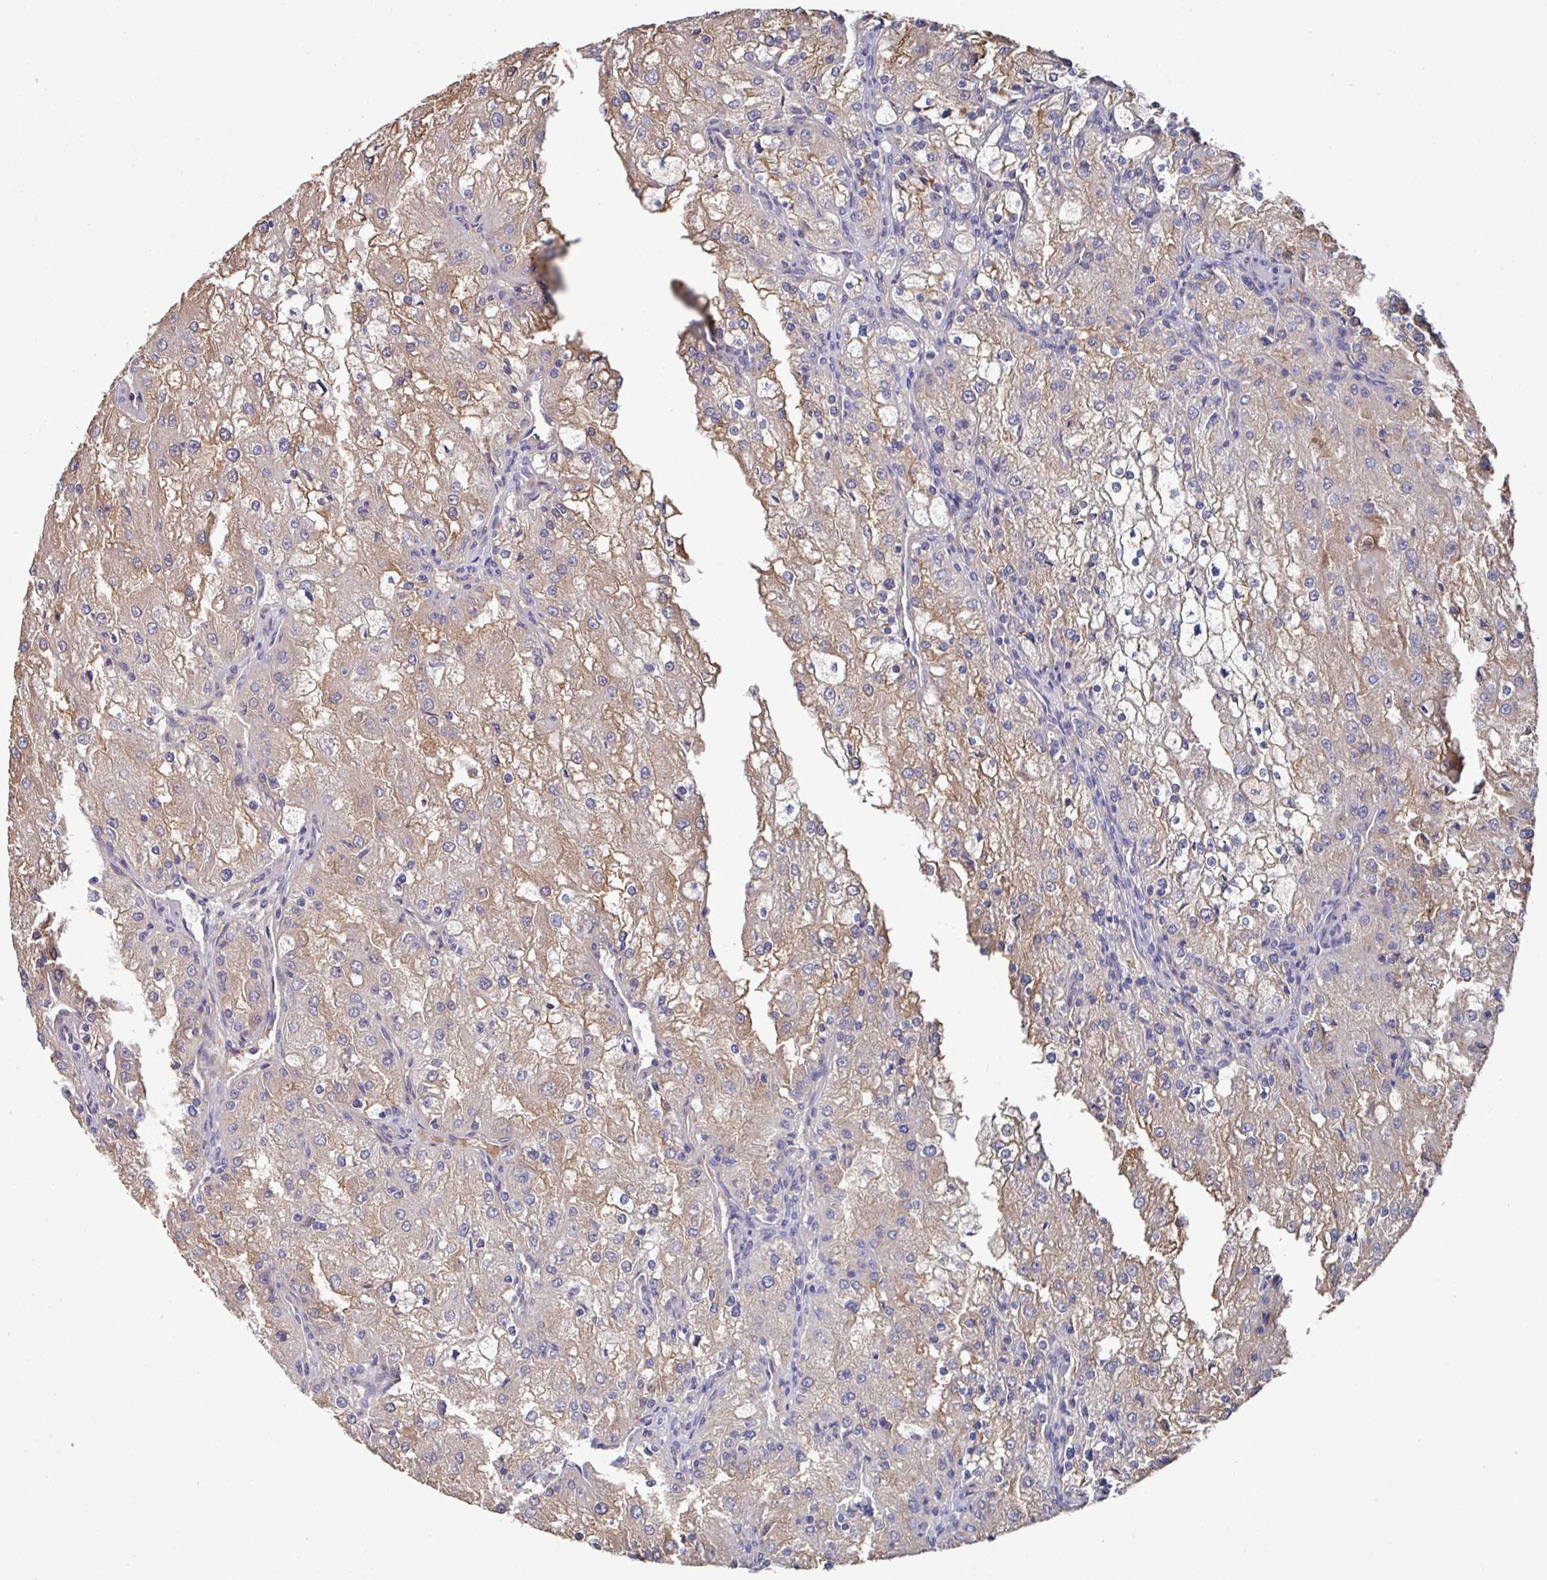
{"staining": {"intensity": "moderate", "quantity": "<25%", "location": "cytoplasmic/membranous"}, "tissue": "renal cancer", "cell_type": "Tumor cells", "image_type": "cancer", "snomed": [{"axis": "morphology", "description": "Adenocarcinoma, NOS"}, {"axis": "topography", "description": "Kidney"}], "caption": "A brown stain highlights moderate cytoplasmic/membranous staining of a protein in renal cancer (adenocarcinoma) tumor cells.", "gene": "PRR5", "patient": {"sex": "female", "age": 74}}